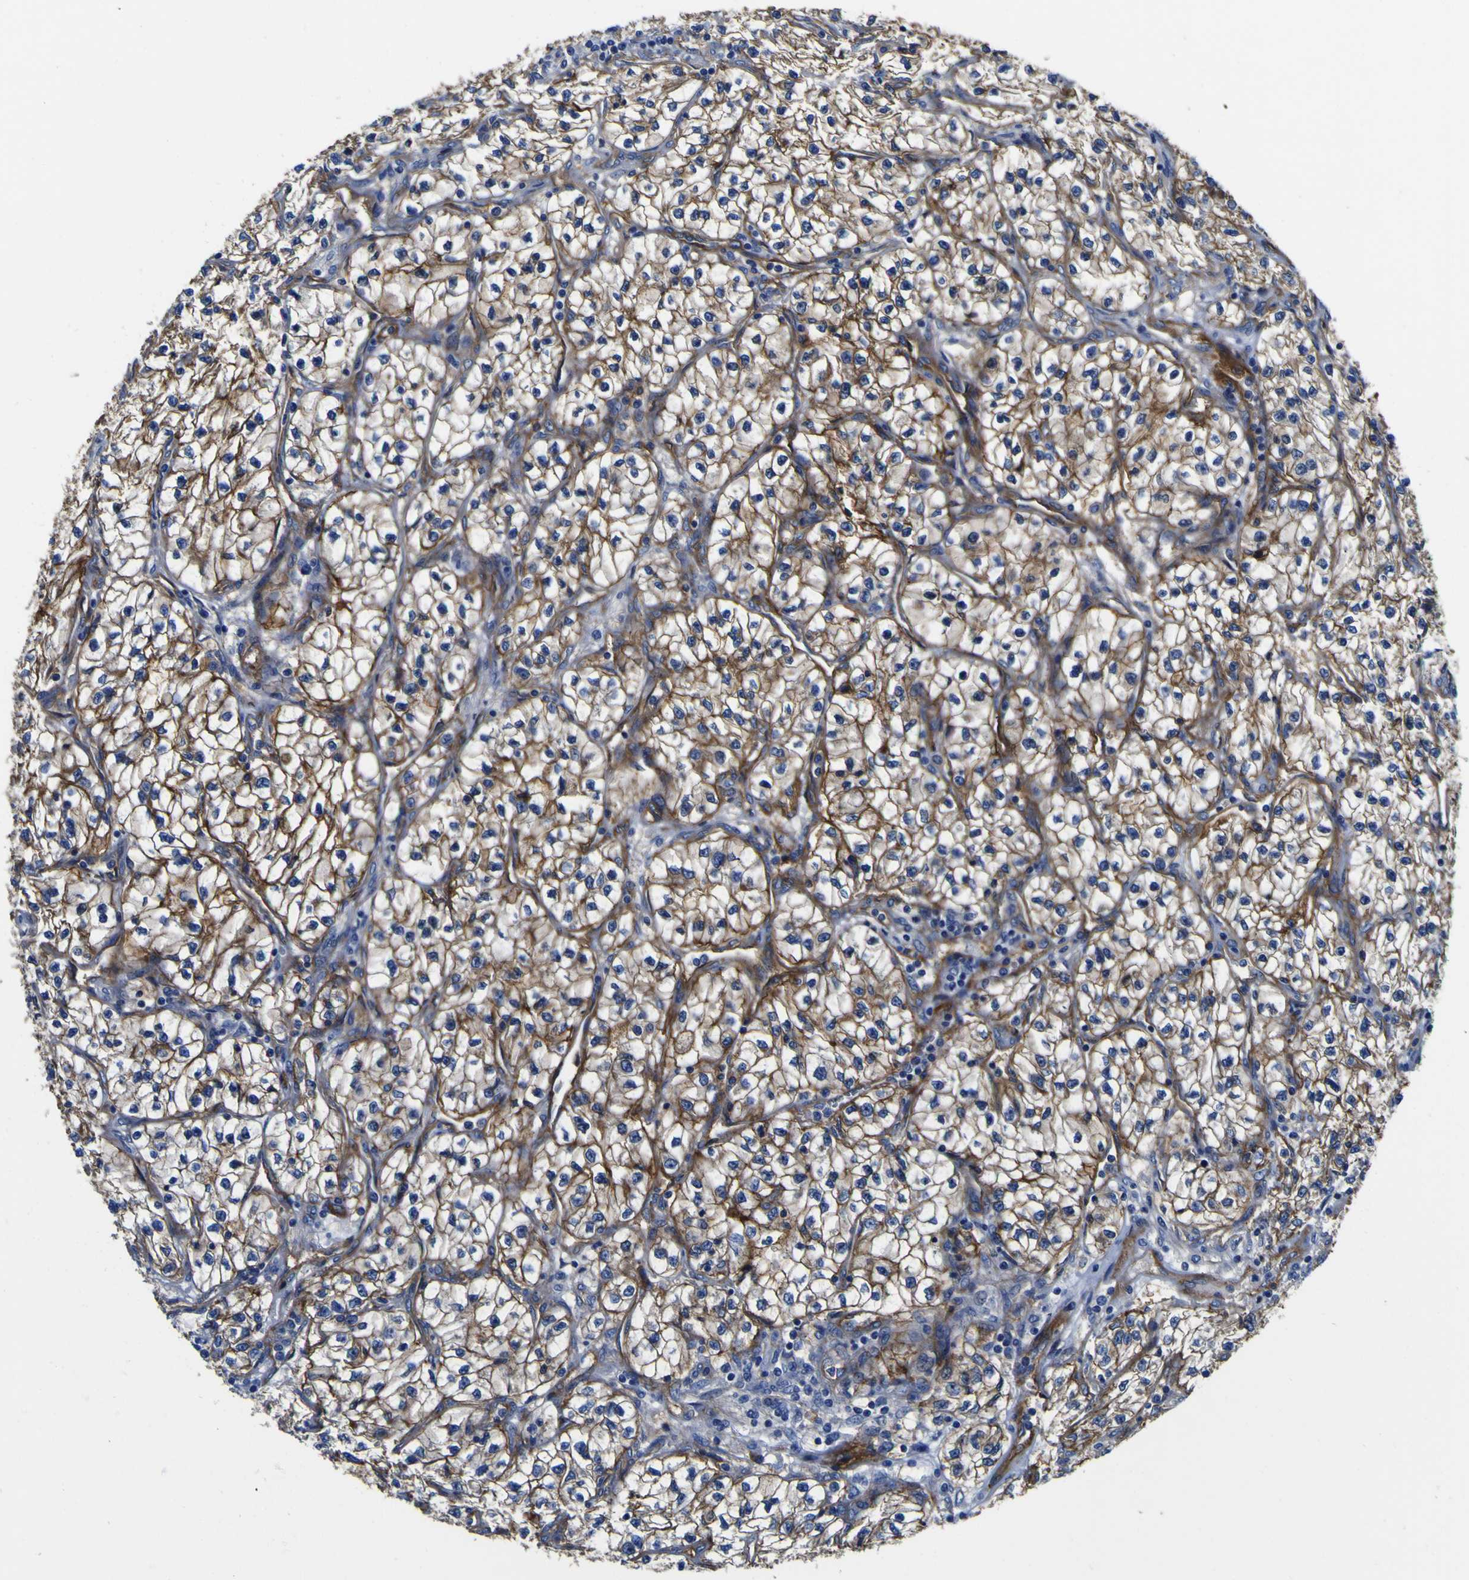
{"staining": {"intensity": "moderate", "quantity": ">75%", "location": "cytoplasmic/membranous"}, "tissue": "renal cancer", "cell_type": "Tumor cells", "image_type": "cancer", "snomed": [{"axis": "morphology", "description": "Adenocarcinoma, NOS"}, {"axis": "topography", "description": "Kidney"}], "caption": "Renal cancer stained with a protein marker shows moderate staining in tumor cells.", "gene": "CD151", "patient": {"sex": "female", "age": 57}}